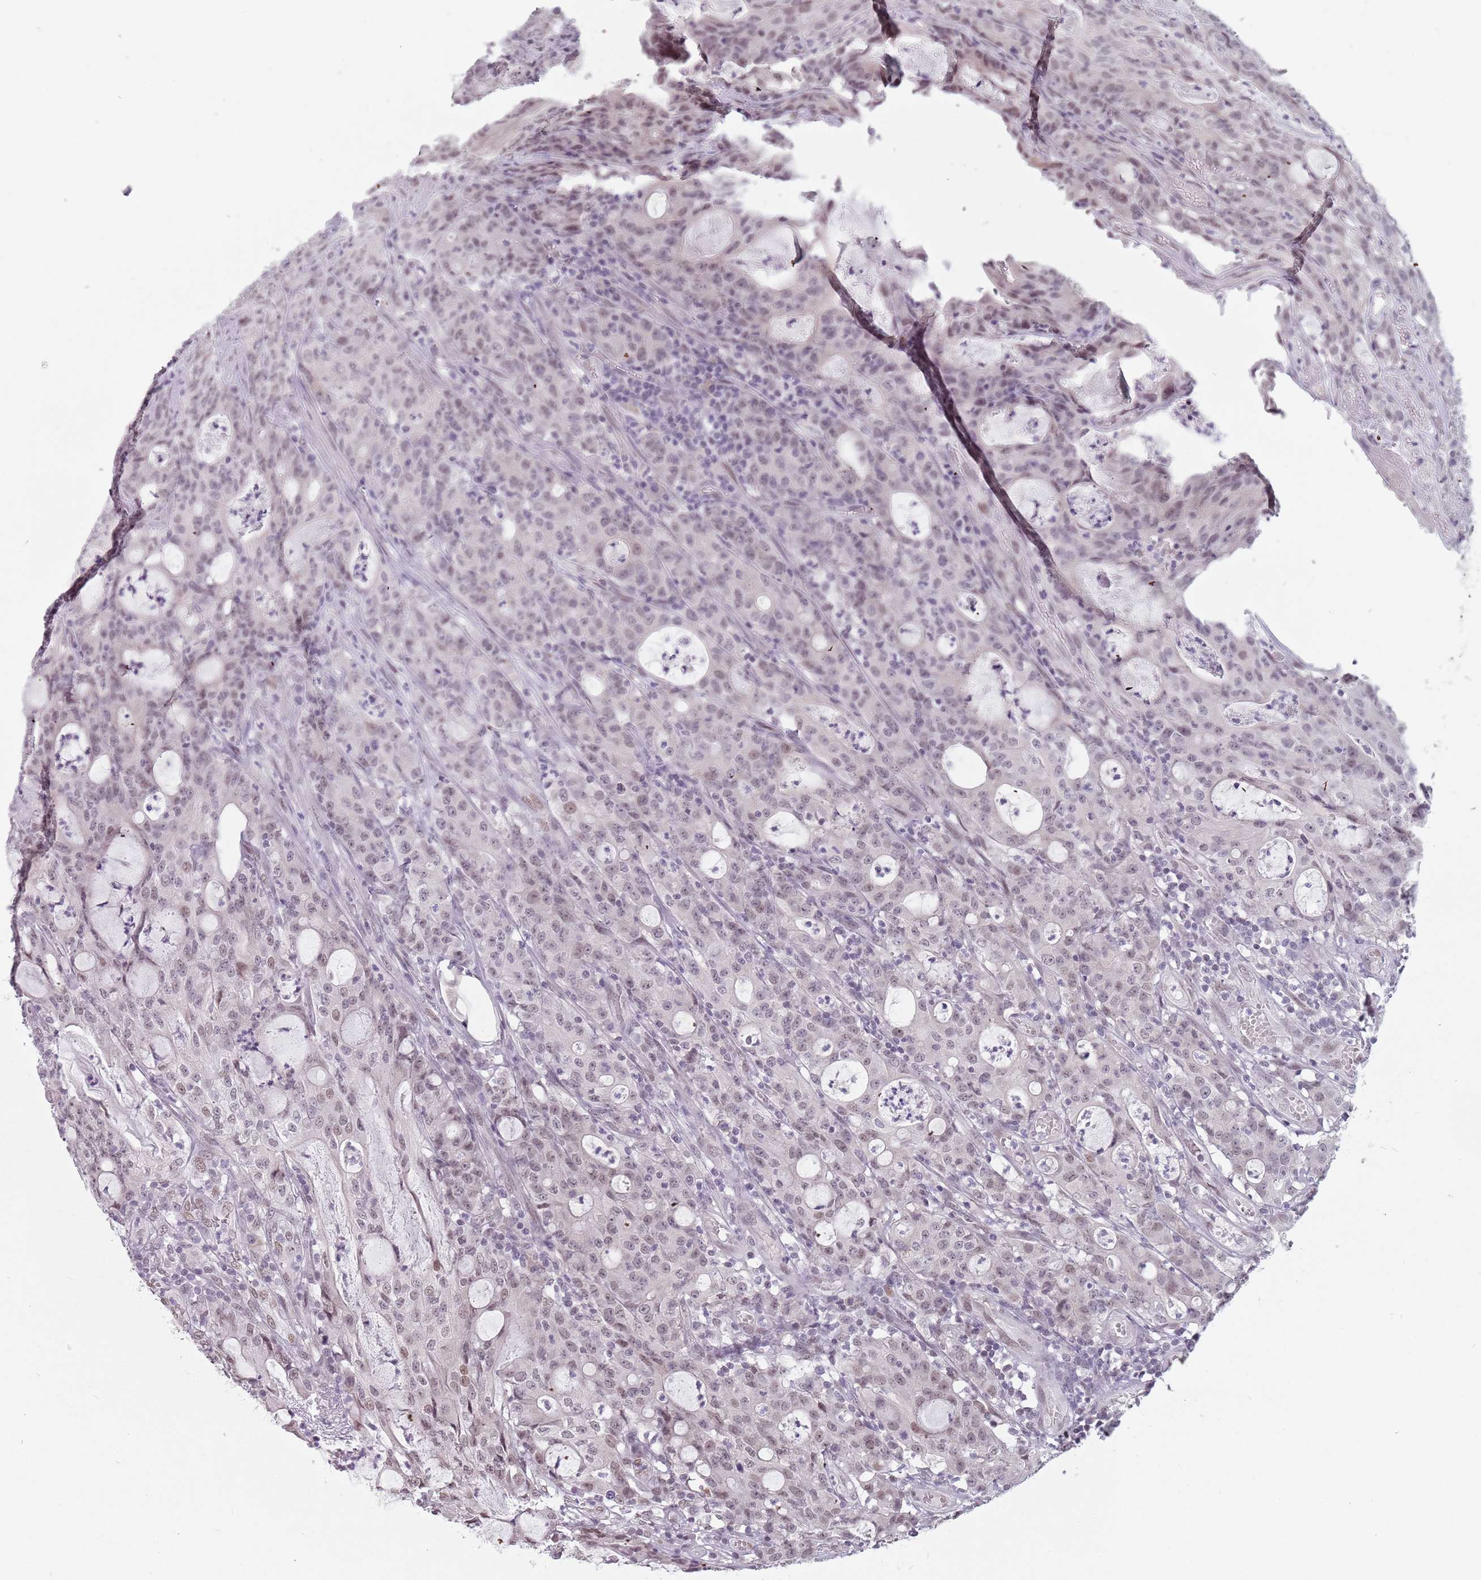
{"staining": {"intensity": "weak", "quantity": "25%-75%", "location": "nuclear"}, "tissue": "colorectal cancer", "cell_type": "Tumor cells", "image_type": "cancer", "snomed": [{"axis": "morphology", "description": "Adenocarcinoma, NOS"}, {"axis": "topography", "description": "Colon"}], "caption": "Weak nuclear staining for a protein is appreciated in about 25%-75% of tumor cells of colorectal adenocarcinoma using IHC.", "gene": "PTCHD1", "patient": {"sex": "male", "age": 83}}